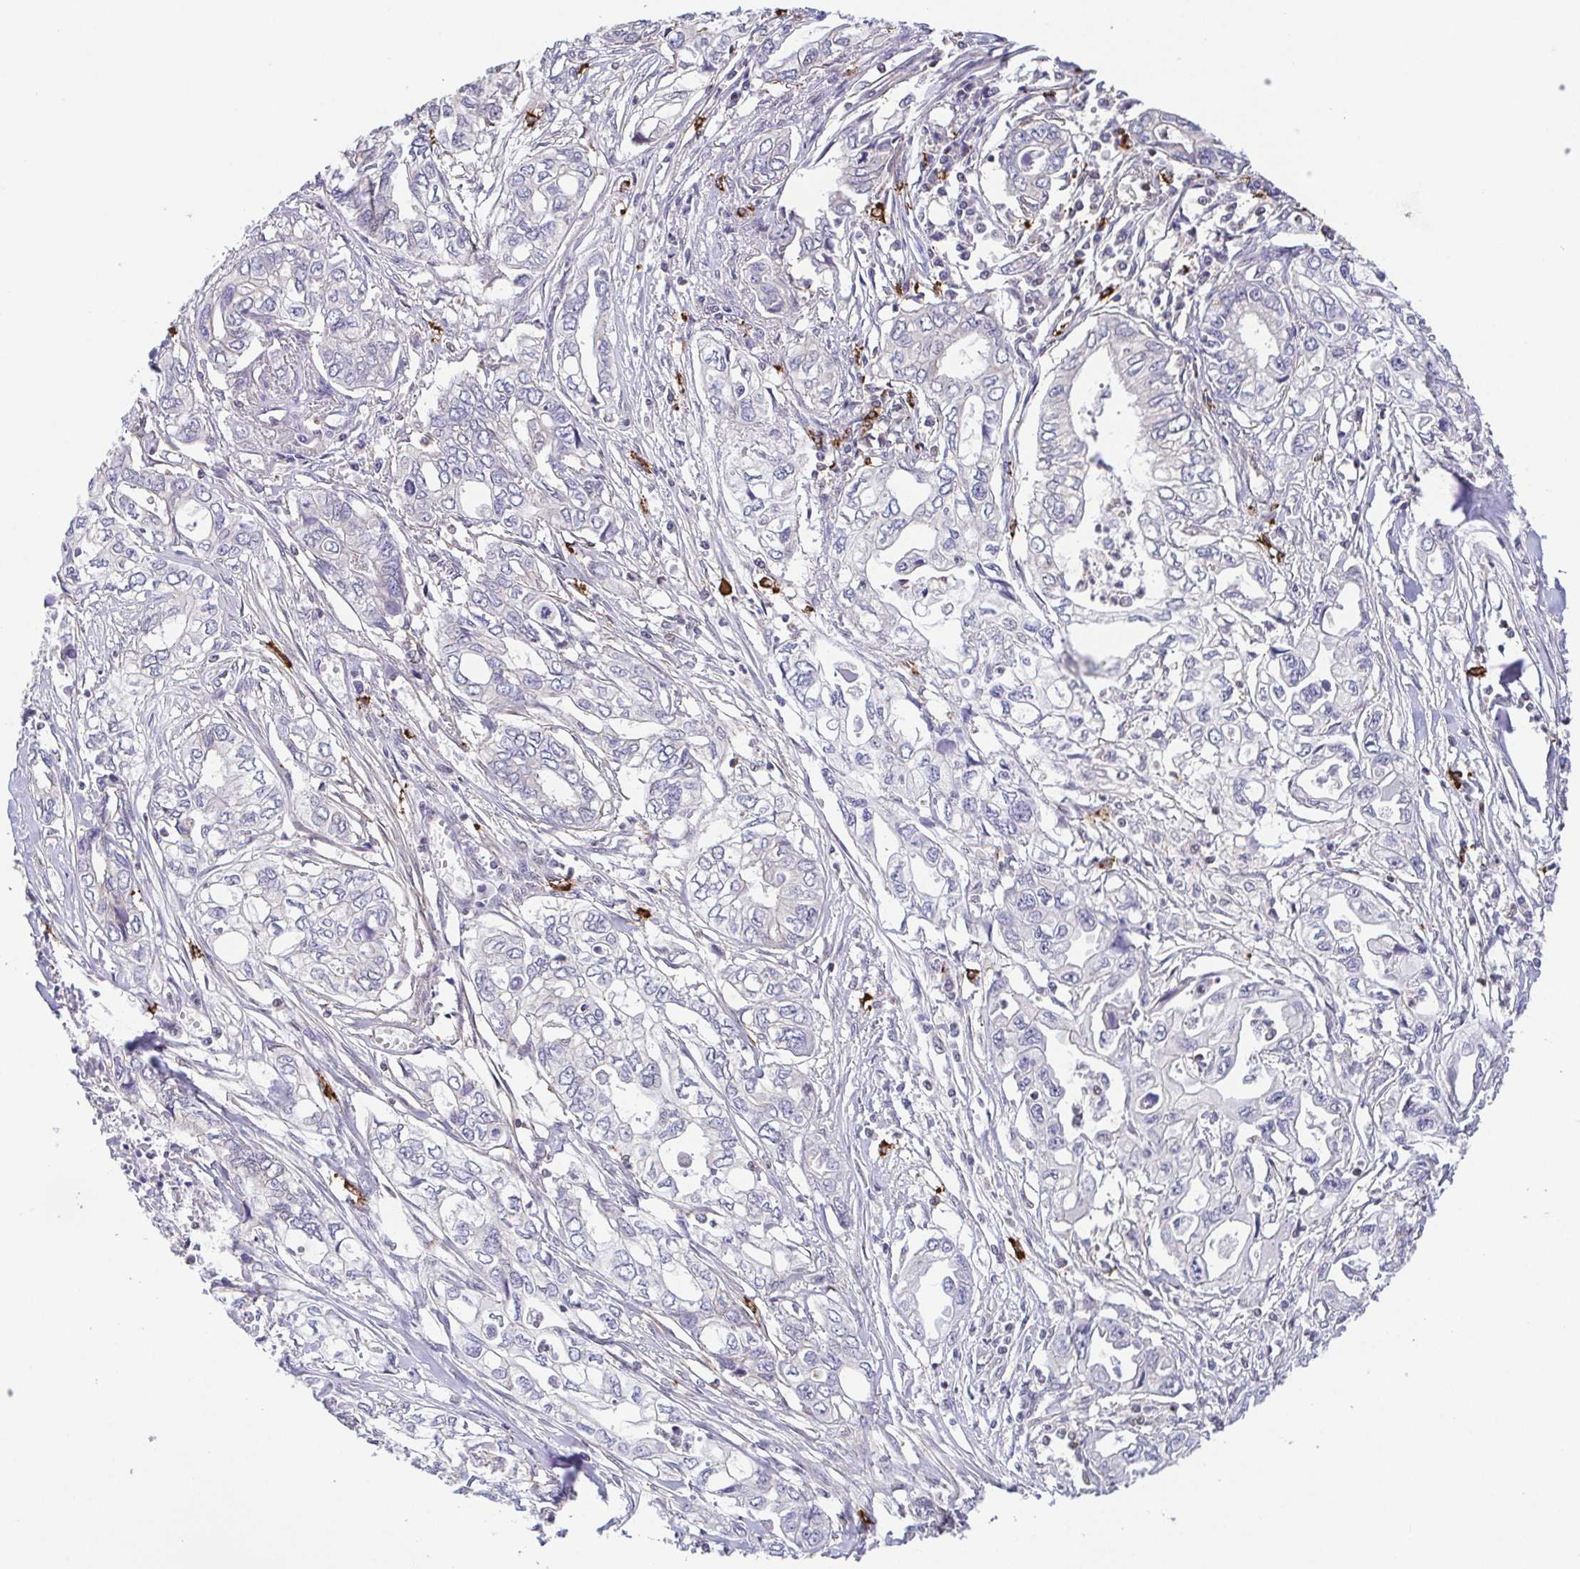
{"staining": {"intensity": "negative", "quantity": "none", "location": "none"}, "tissue": "pancreatic cancer", "cell_type": "Tumor cells", "image_type": "cancer", "snomed": [{"axis": "morphology", "description": "Adenocarcinoma, NOS"}, {"axis": "topography", "description": "Pancreas"}], "caption": "This is an immunohistochemistry (IHC) micrograph of pancreatic adenocarcinoma. There is no expression in tumor cells.", "gene": "PREPL", "patient": {"sex": "male", "age": 68}}